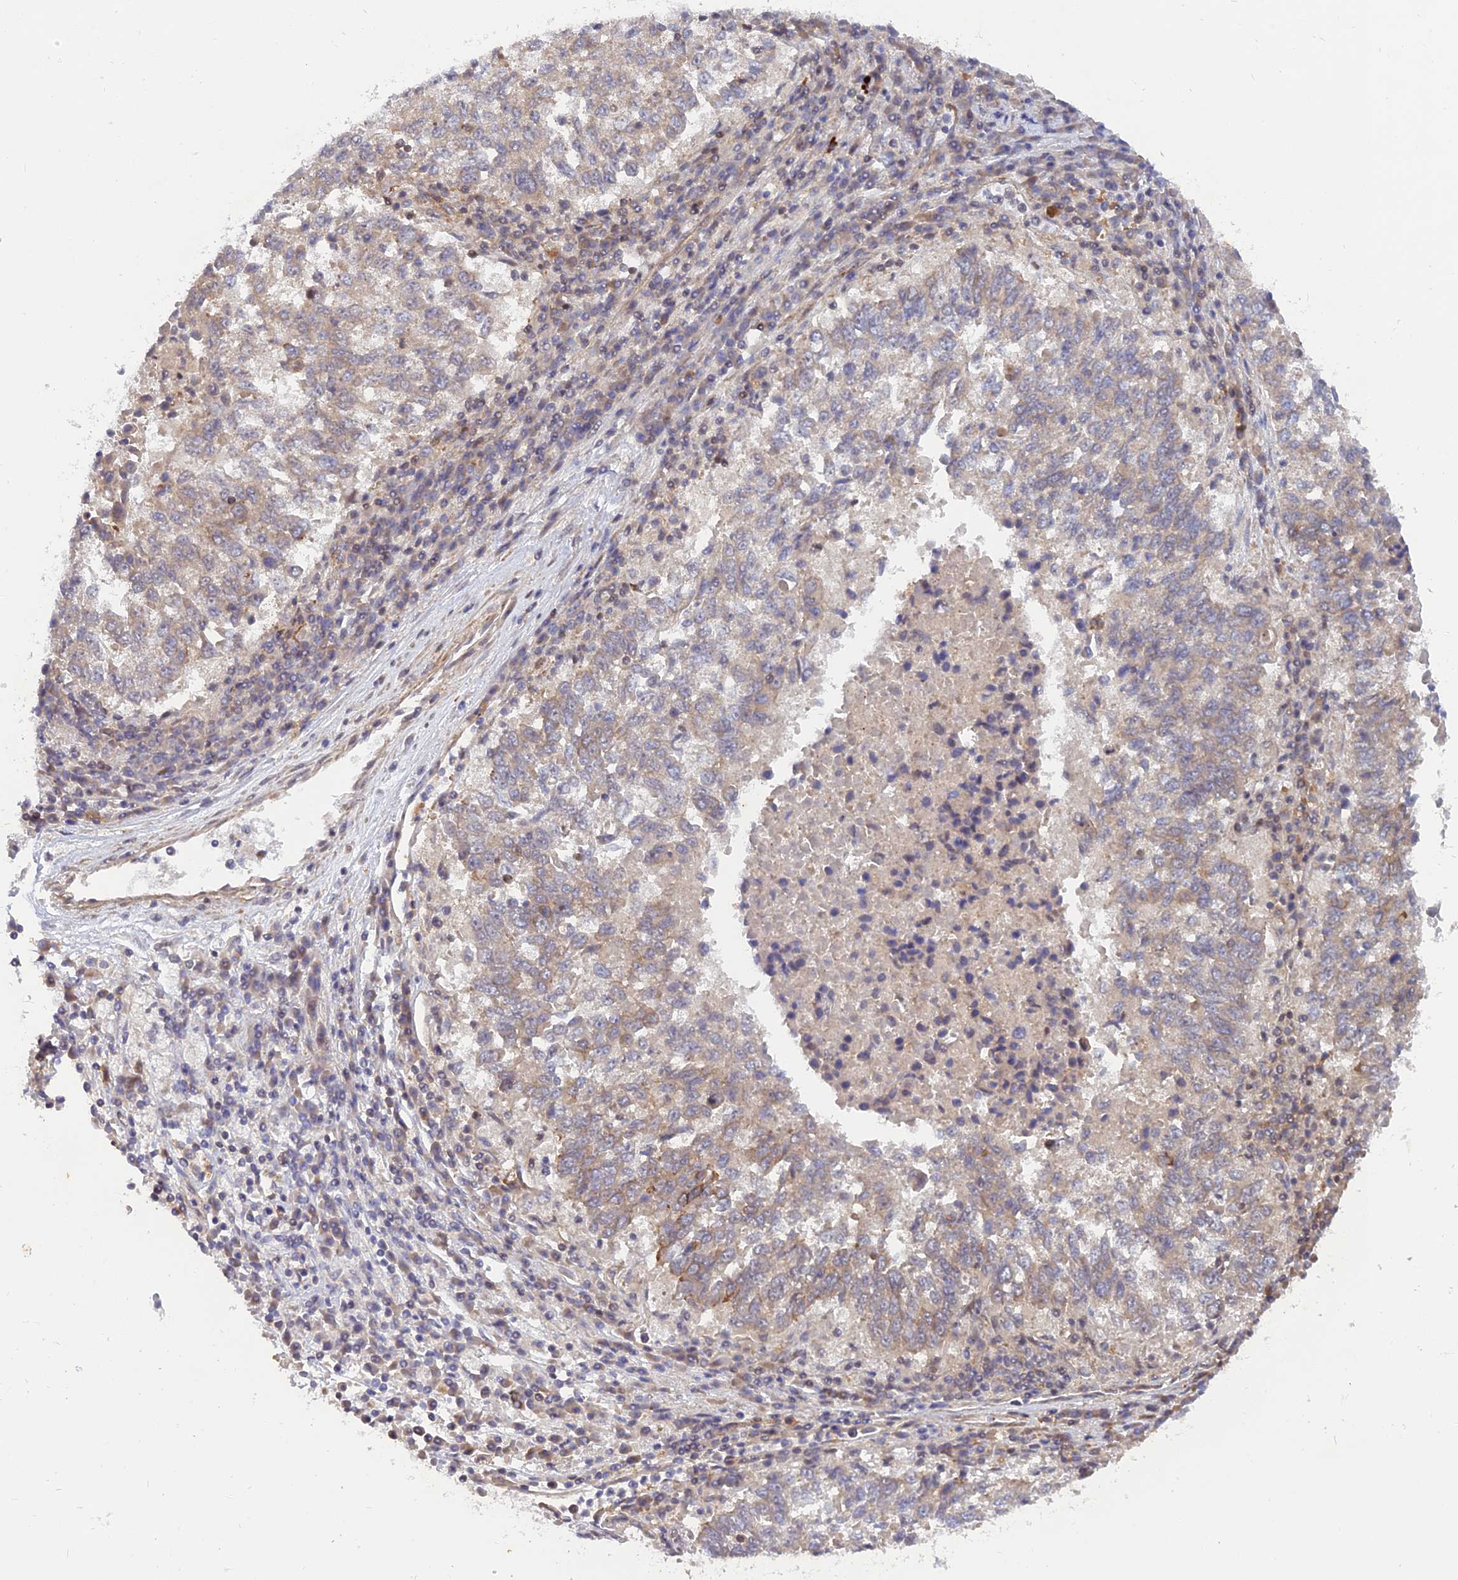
{"staining": {"intensity": "weak", "quantity": "<25%", "location": "cytoplasmic/membranous"}, "tissue": "lung cancer", "cell_type": "Tumor cells", "image_type": "cancer", "snomed": [{"axis": "morphology", "description": "Squamous cell carcinoma, NOS"}, {"axis": "topography", "description": "Lung"}], "caption": "Immunohistochemical staining of lung cancer (squamous cell carcinoma) reveals no significant expression in tumor cells.", "gene": "WDR41", "patient": {"sex": "male", "age": 73}}